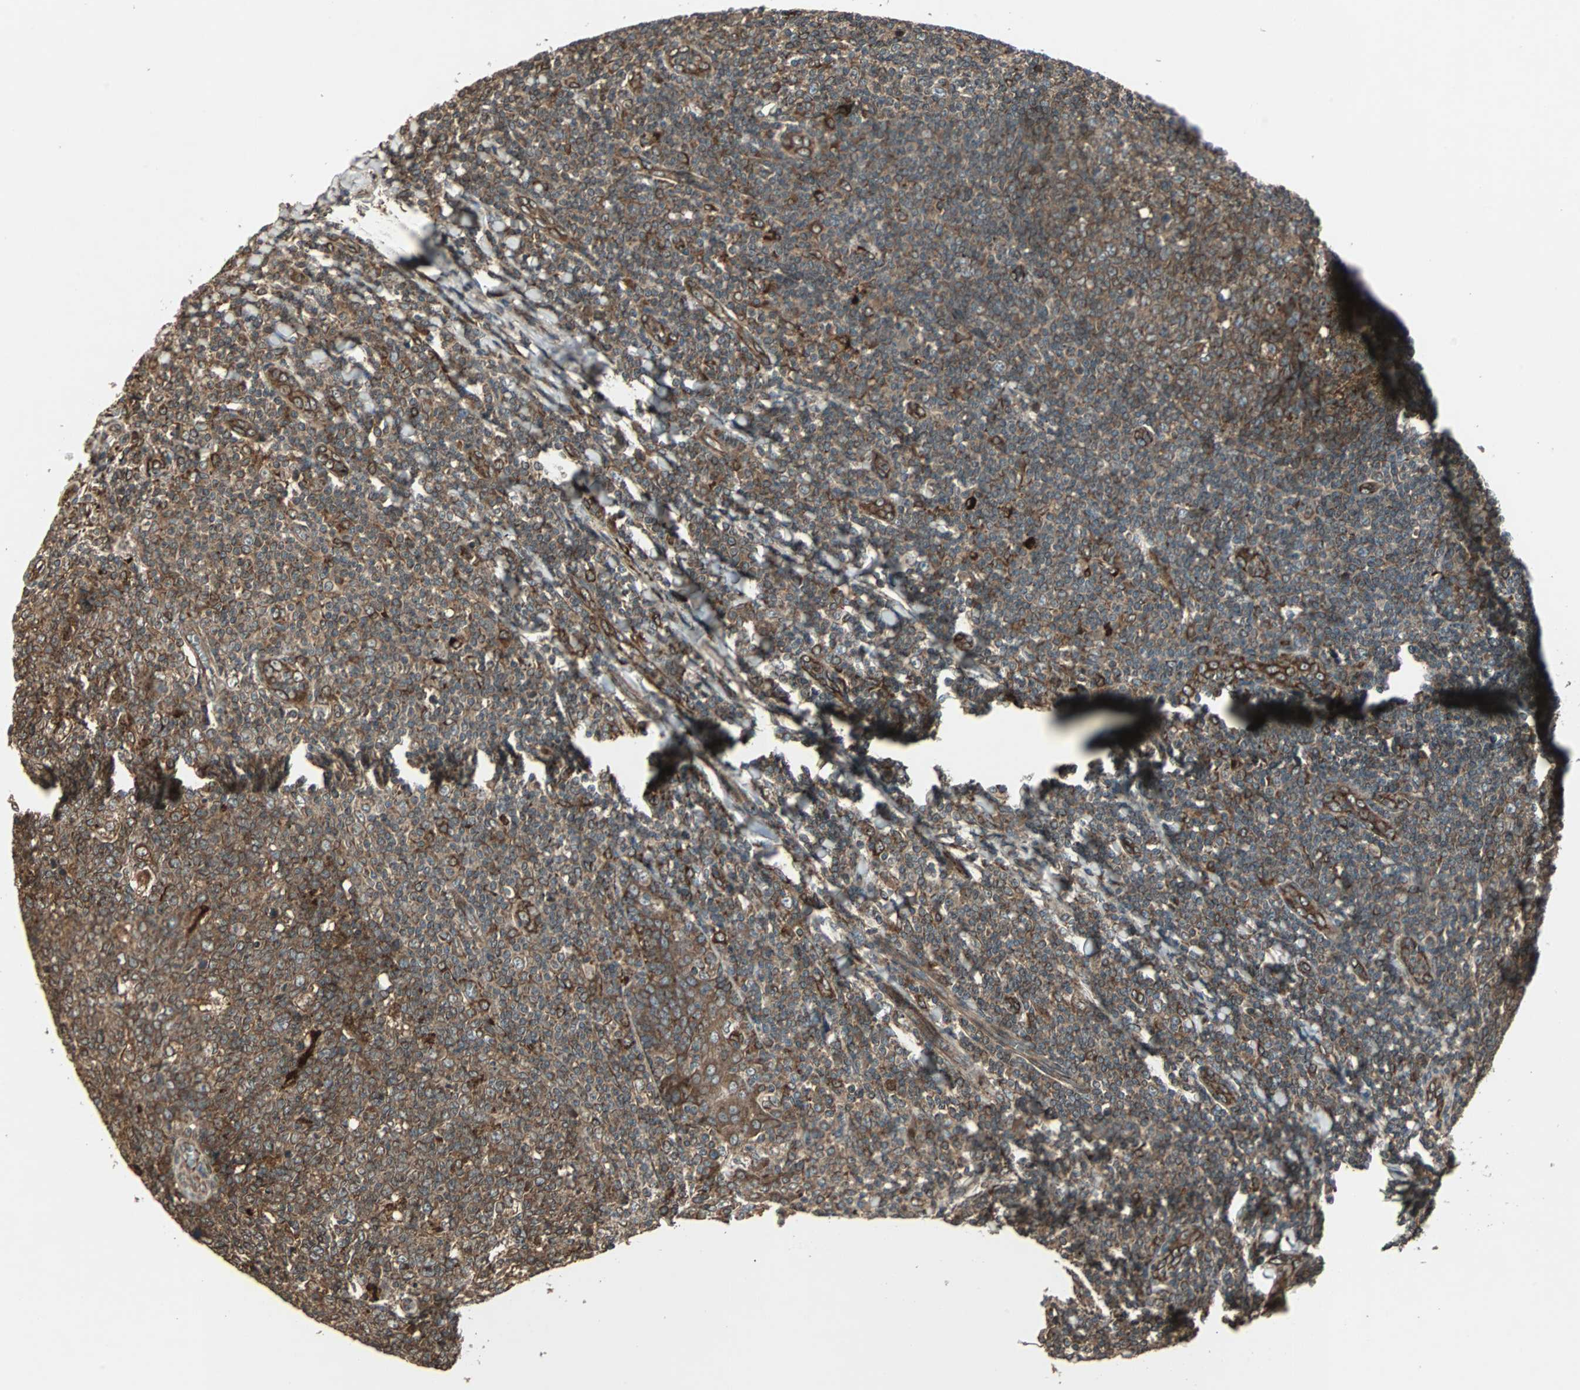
{"staining": {"intensity": "strong", "quantity": ">75%", "location": "cytoplasmic/membranous"}, "tissue": "tonsil", "cell_type": "Germinal center cells", "image_type": "normal", "snomed": [{"axis": "morphology", "description": "Normal tissue, NOS"}, {"axis": "topography", "description": "Tonsil"}], "caption": "IHC of unremarkable tonsil demonstrates high levels of strong cytoplasmic/membranous positivity in approximately >75% of germinal center cells.", "gene": "RAB7A", "patient": {"sex": "male", "age": 31}}